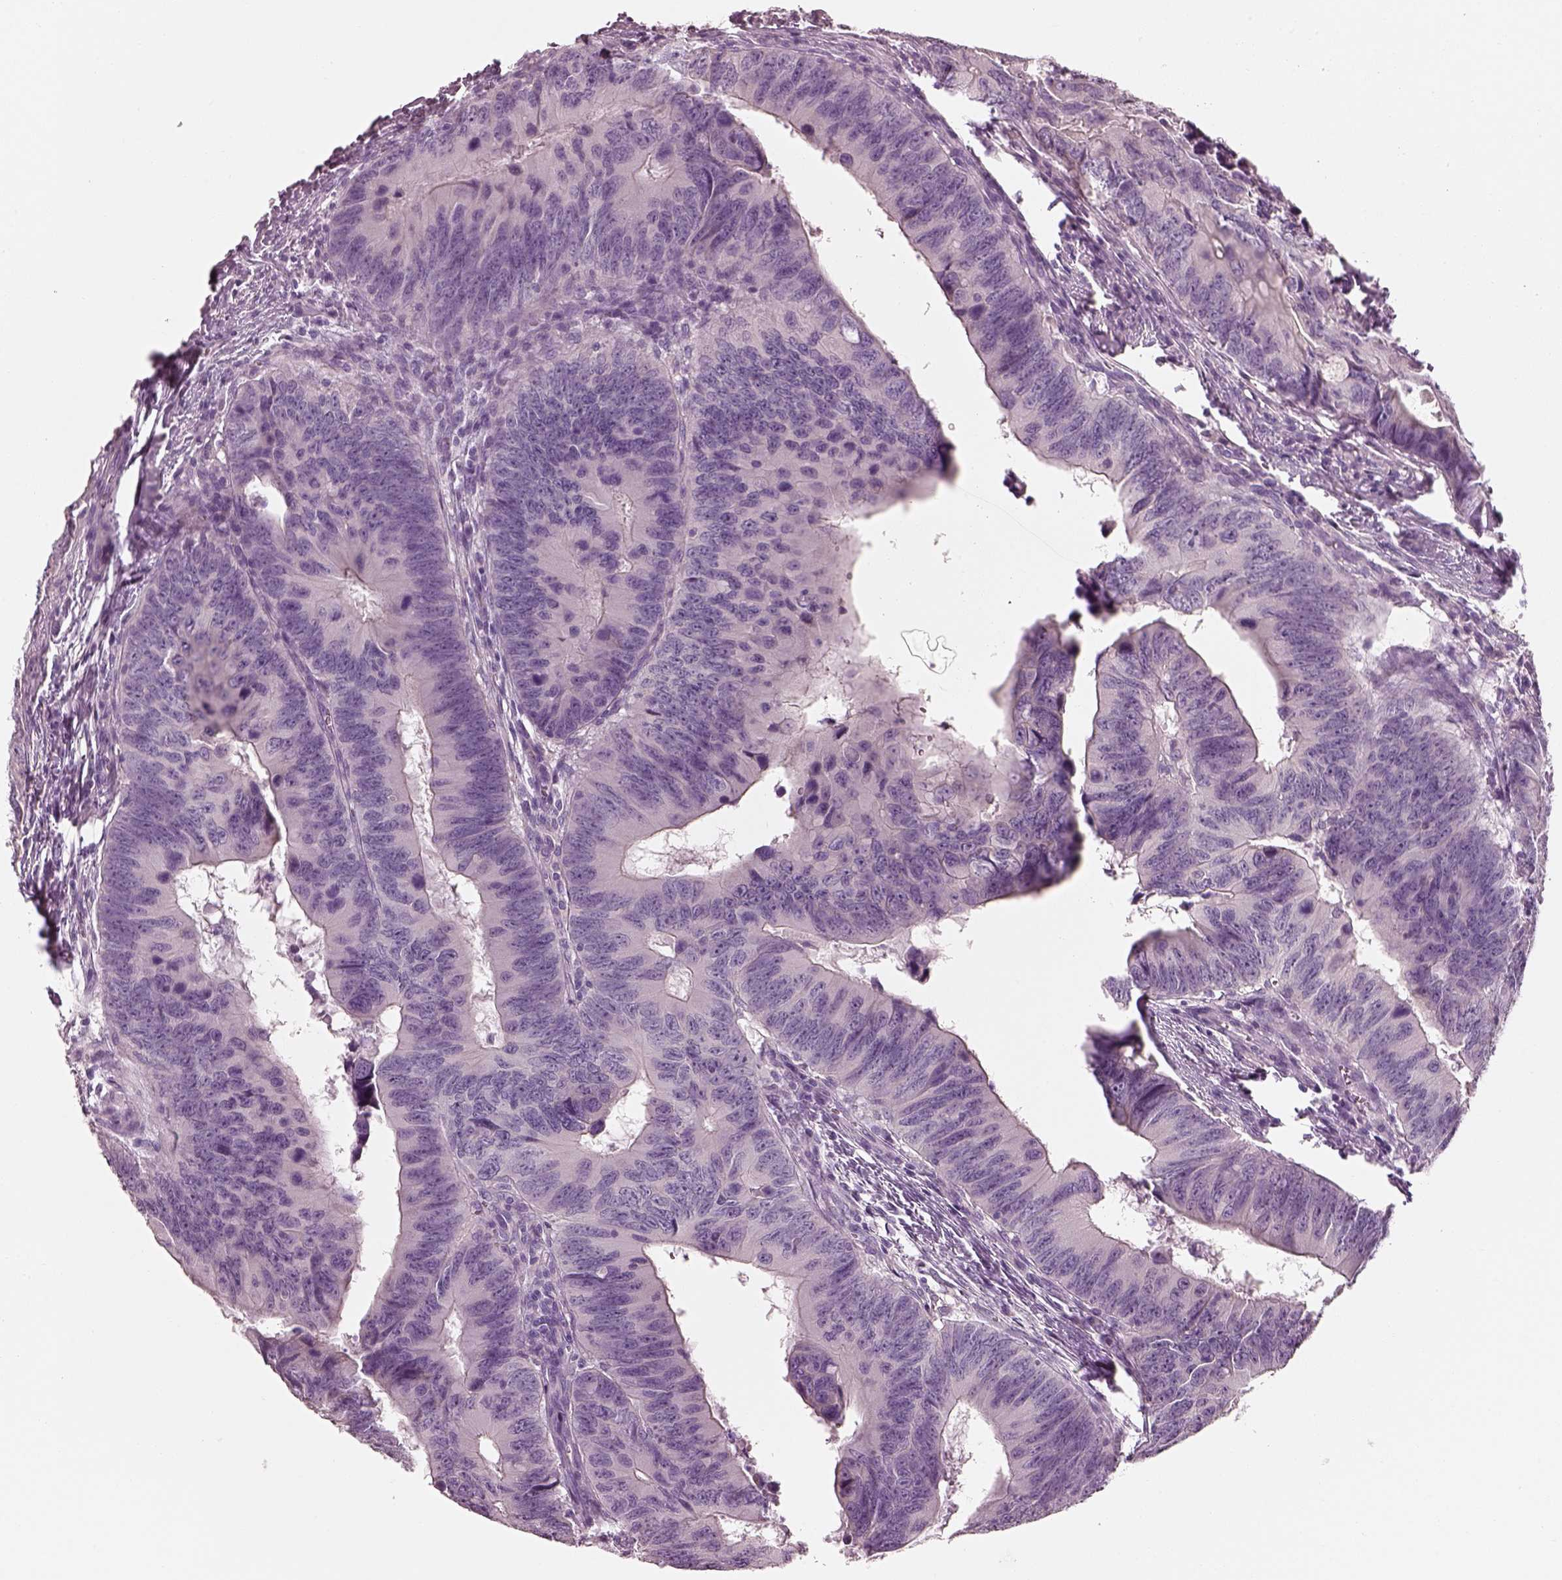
{"staining": {"intensity": "negative", "quantity": "none", "location": "none"}, "tissue": "colorectal cancer", "cell_type": "Tumor cells", "image_type": "cancer", "snomed": [{"axis": "morphology", "description": "Adenocarcinoma, NOS"}, {"axis": "topography", "description": "Colon"}], "caption": "Human colorectal adenocarcinoma stained for a protein using IHC shows no staining in tumor cells.", "gene": "PNOC", "patient": {"sex": "female", "age": 82}}